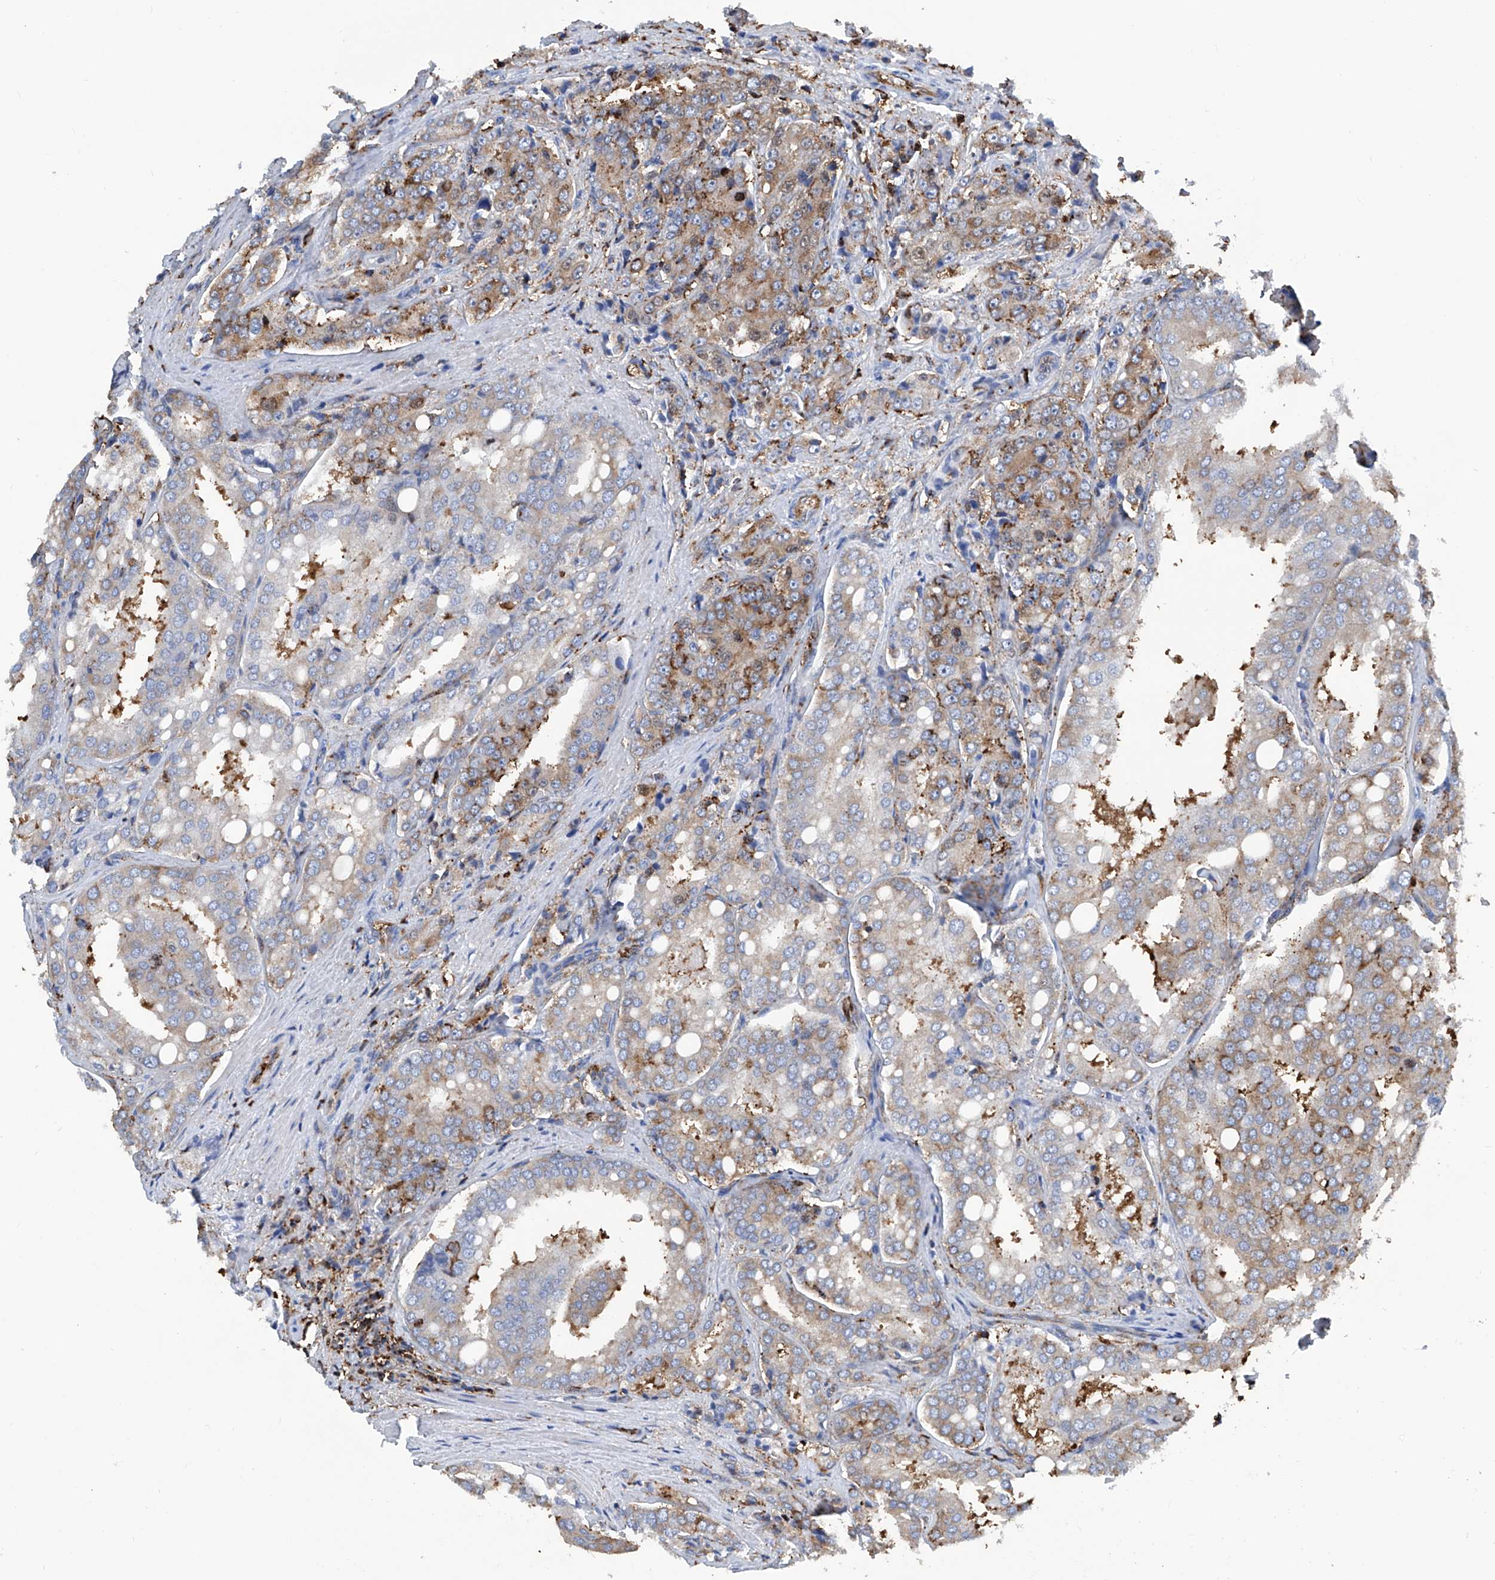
{"staining": {"intensity": "moderate", "quantity": "25%-75%", "location": "cytoplasmic/membranous"}, "tissue": "prostate cancer", "cell_type": "Tumor cells", "image_type": "cancer", "snomed": [{"axis": "morphology", "description": "Adenocarcinoma, High grade"}, {"axis": "topography", "description": "Prostate"}], "caption": "Prostate cancer (adenocarcinoma (high-grade)) stained with immunohistochemistry exhibits moderate cytoplasmic/membranous expression in approximately 25%-75% of tumor cells.", "gene": "ZNF484", "patient": {"sex": "male", "age": 50}}